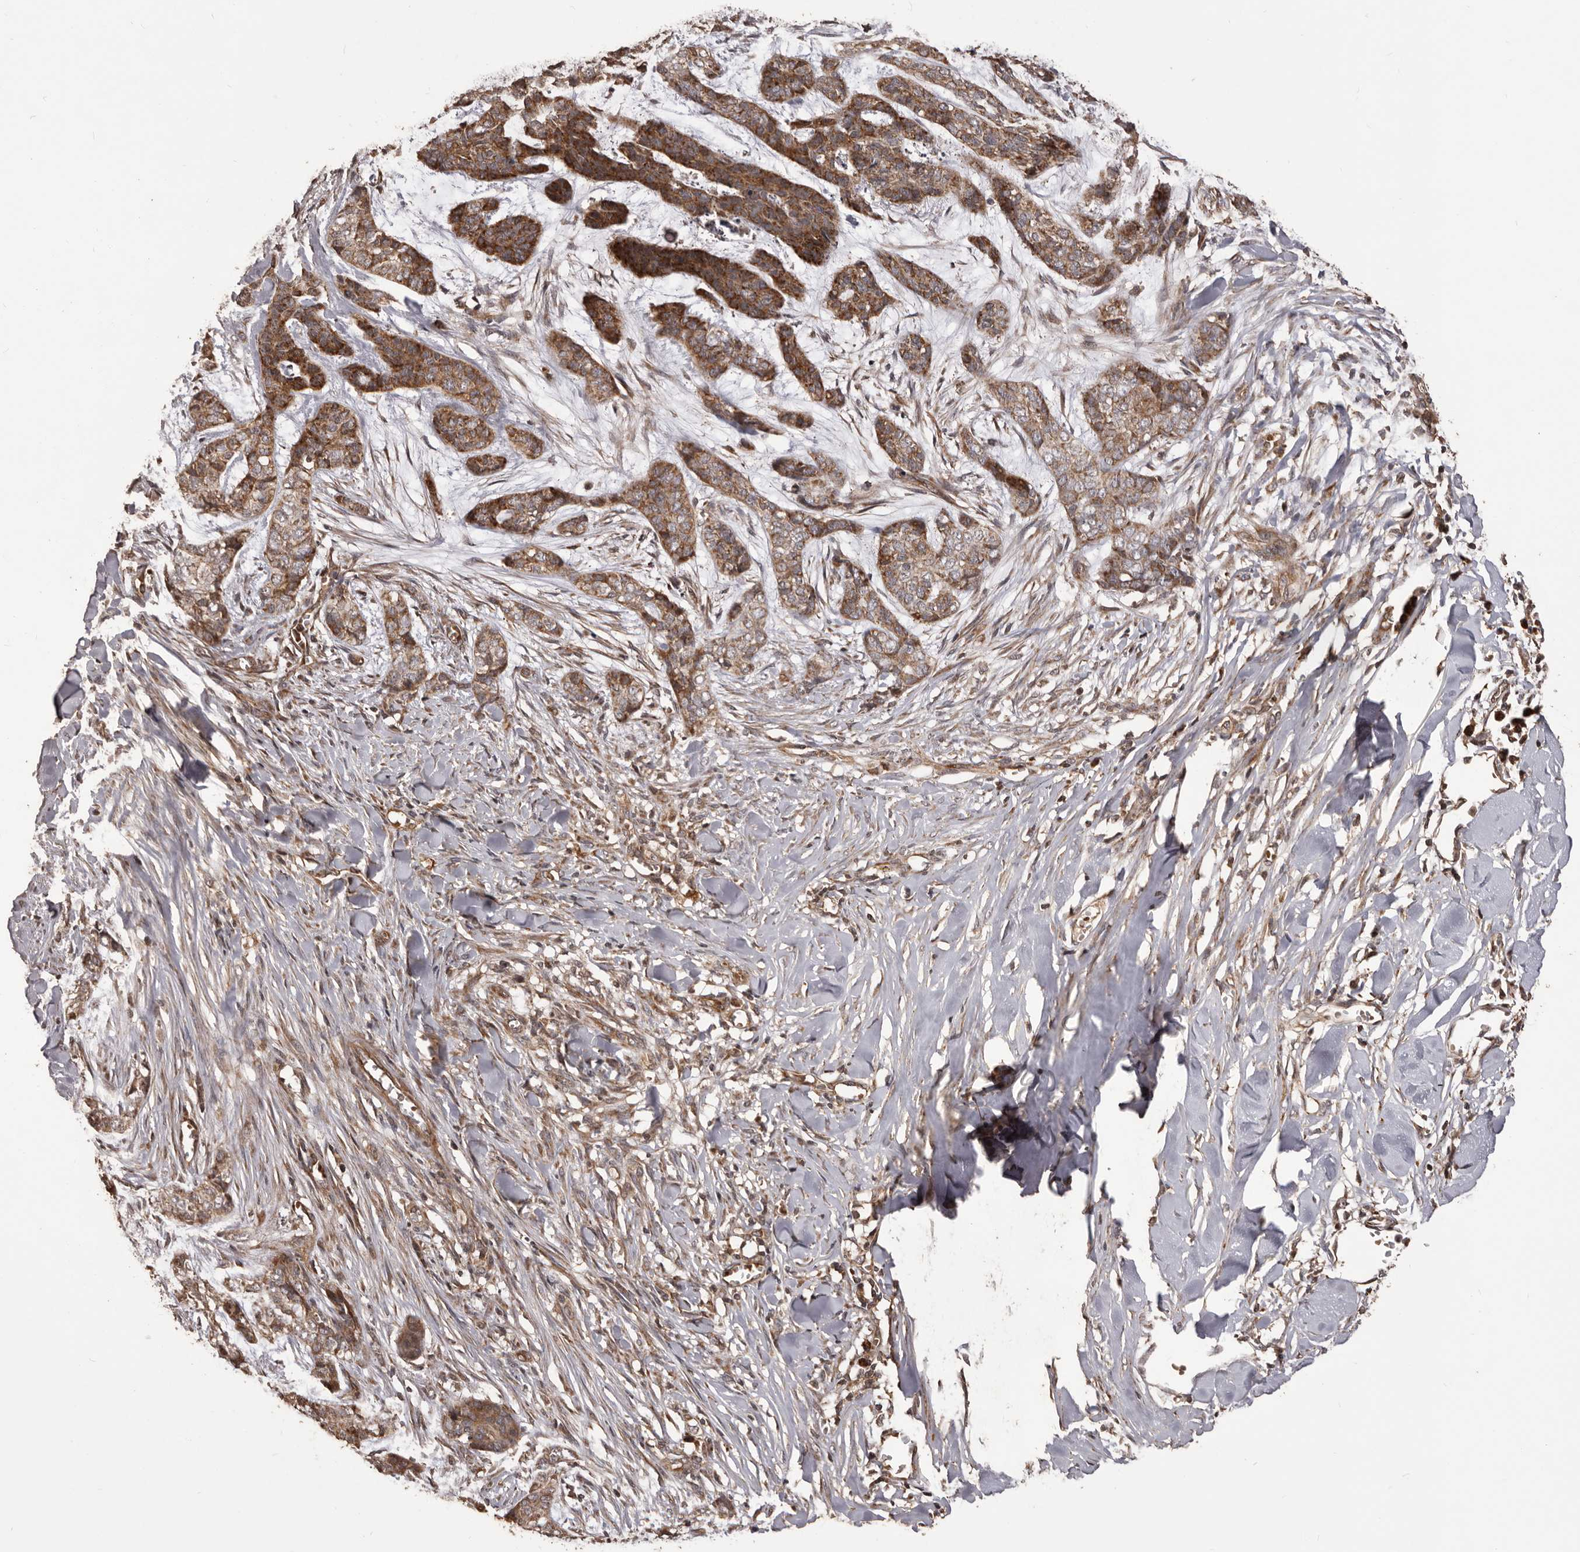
{"staining": {"intensity": "strong", "quantity": ">75%", "location": "cytoplasmic/membranous"}, "tissue": "skin cancer", "cell_type": "Tumor cells", "image_type": "cancer", "snomed": [{"axis": "morphology", "description": "Basal cell carcinoma"}, {"axis": "topography", "description": "Skin"}], "caption": "Protein expression analysis of skin cancer (basal cell carcinoma) exhibits strong cytoplasmic/membranous staining in approximately >75% of tumor cells.", "gene": "QRSL1", "patient": {"sex": "female", "age": 64}}